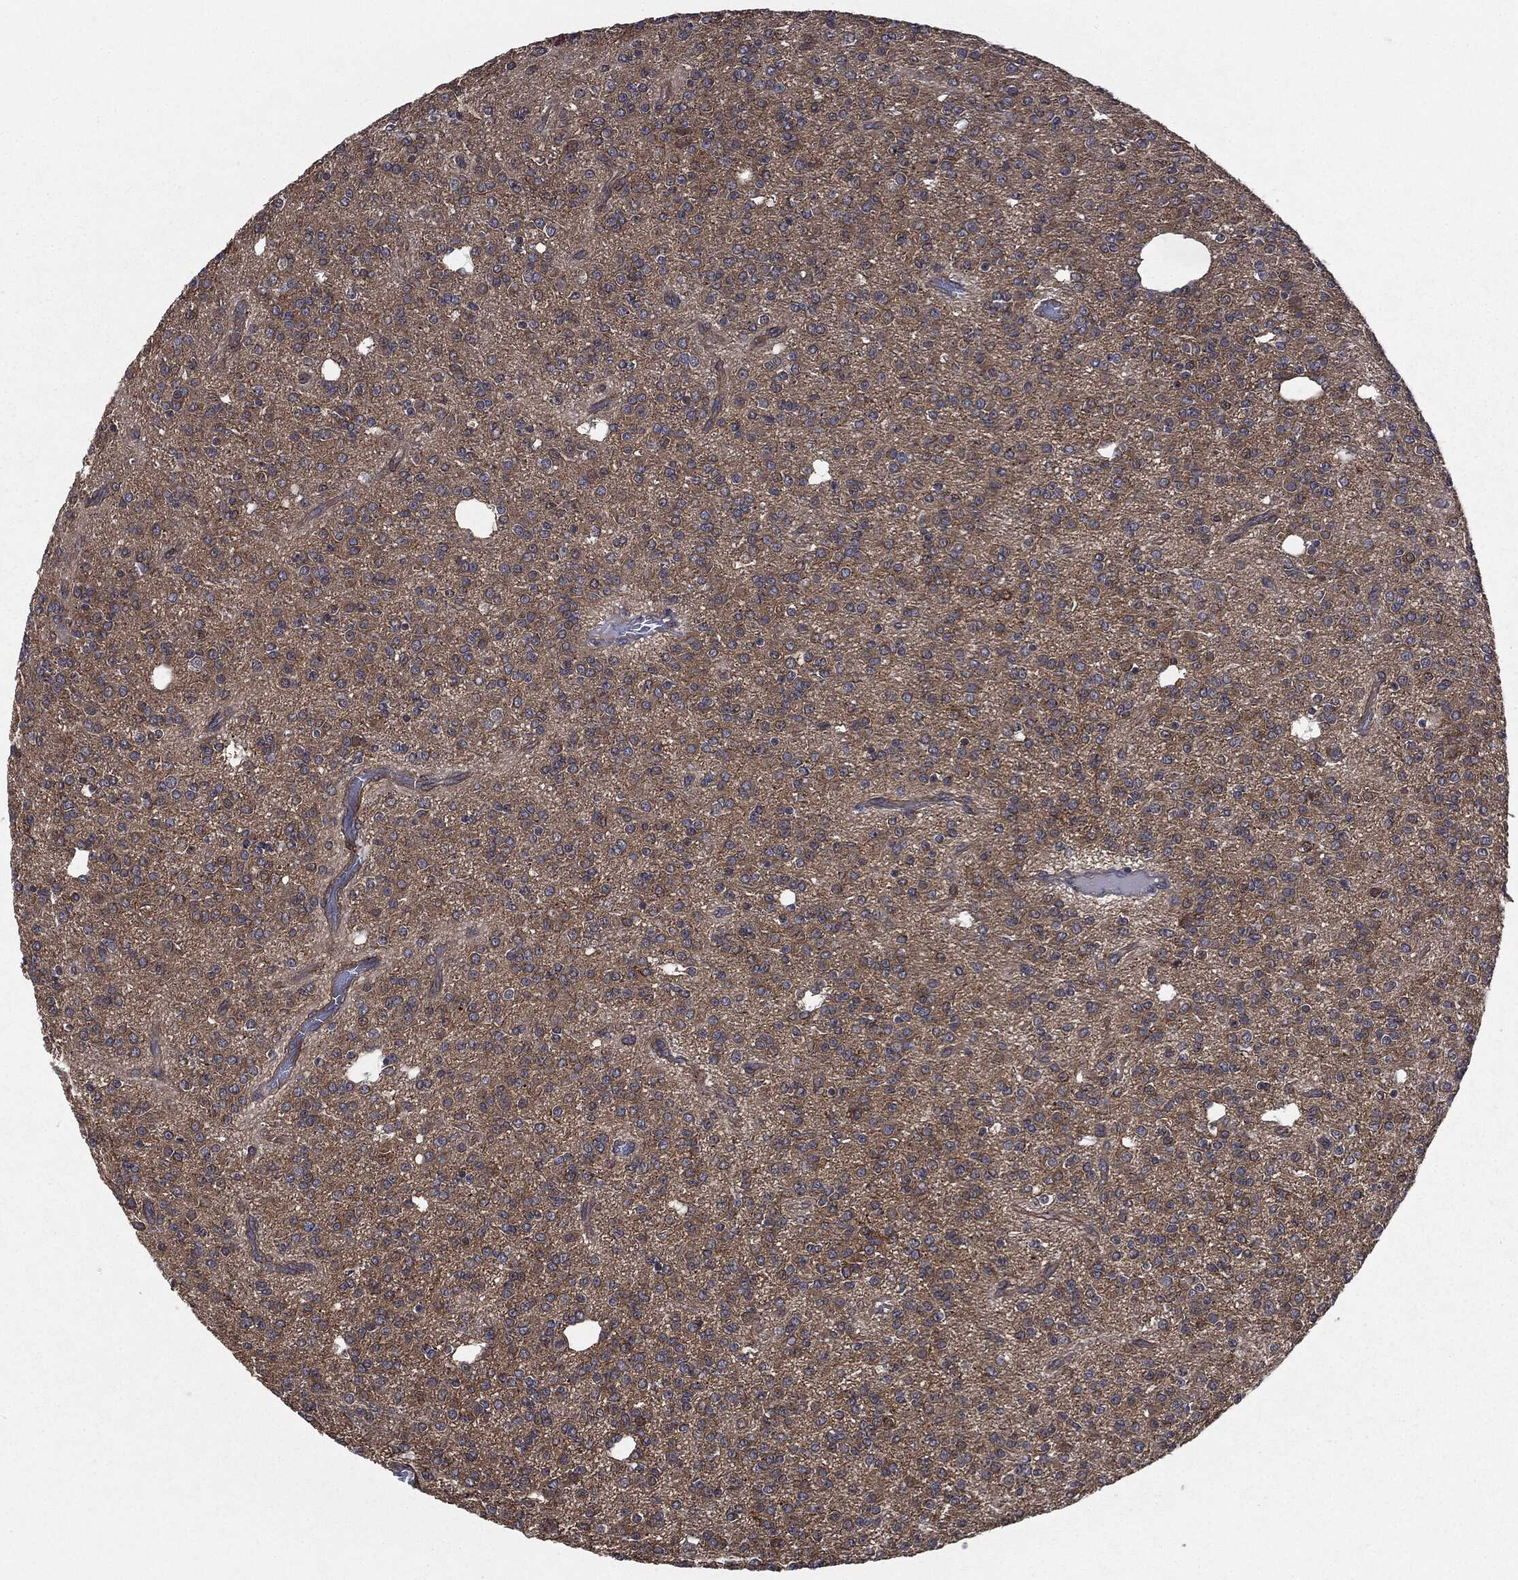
{"staining": {"intensity": "negative", "quantity": "none", "location": "none"}, "tissue": "glioma", "cell_type": "Tumor cells", "image_type": "cancer", "snomed": [{"axis": "morphology", "description": "Glioma, malignant, Low grade"}, {"axis": "topography", "description": "Brain"}], "caption": "Glioma was stained to show a protein in brown. There is no significant staining in tumor cells.", "gene": "EPS15L1", "patient": {"sex": "male", "age": 27}}